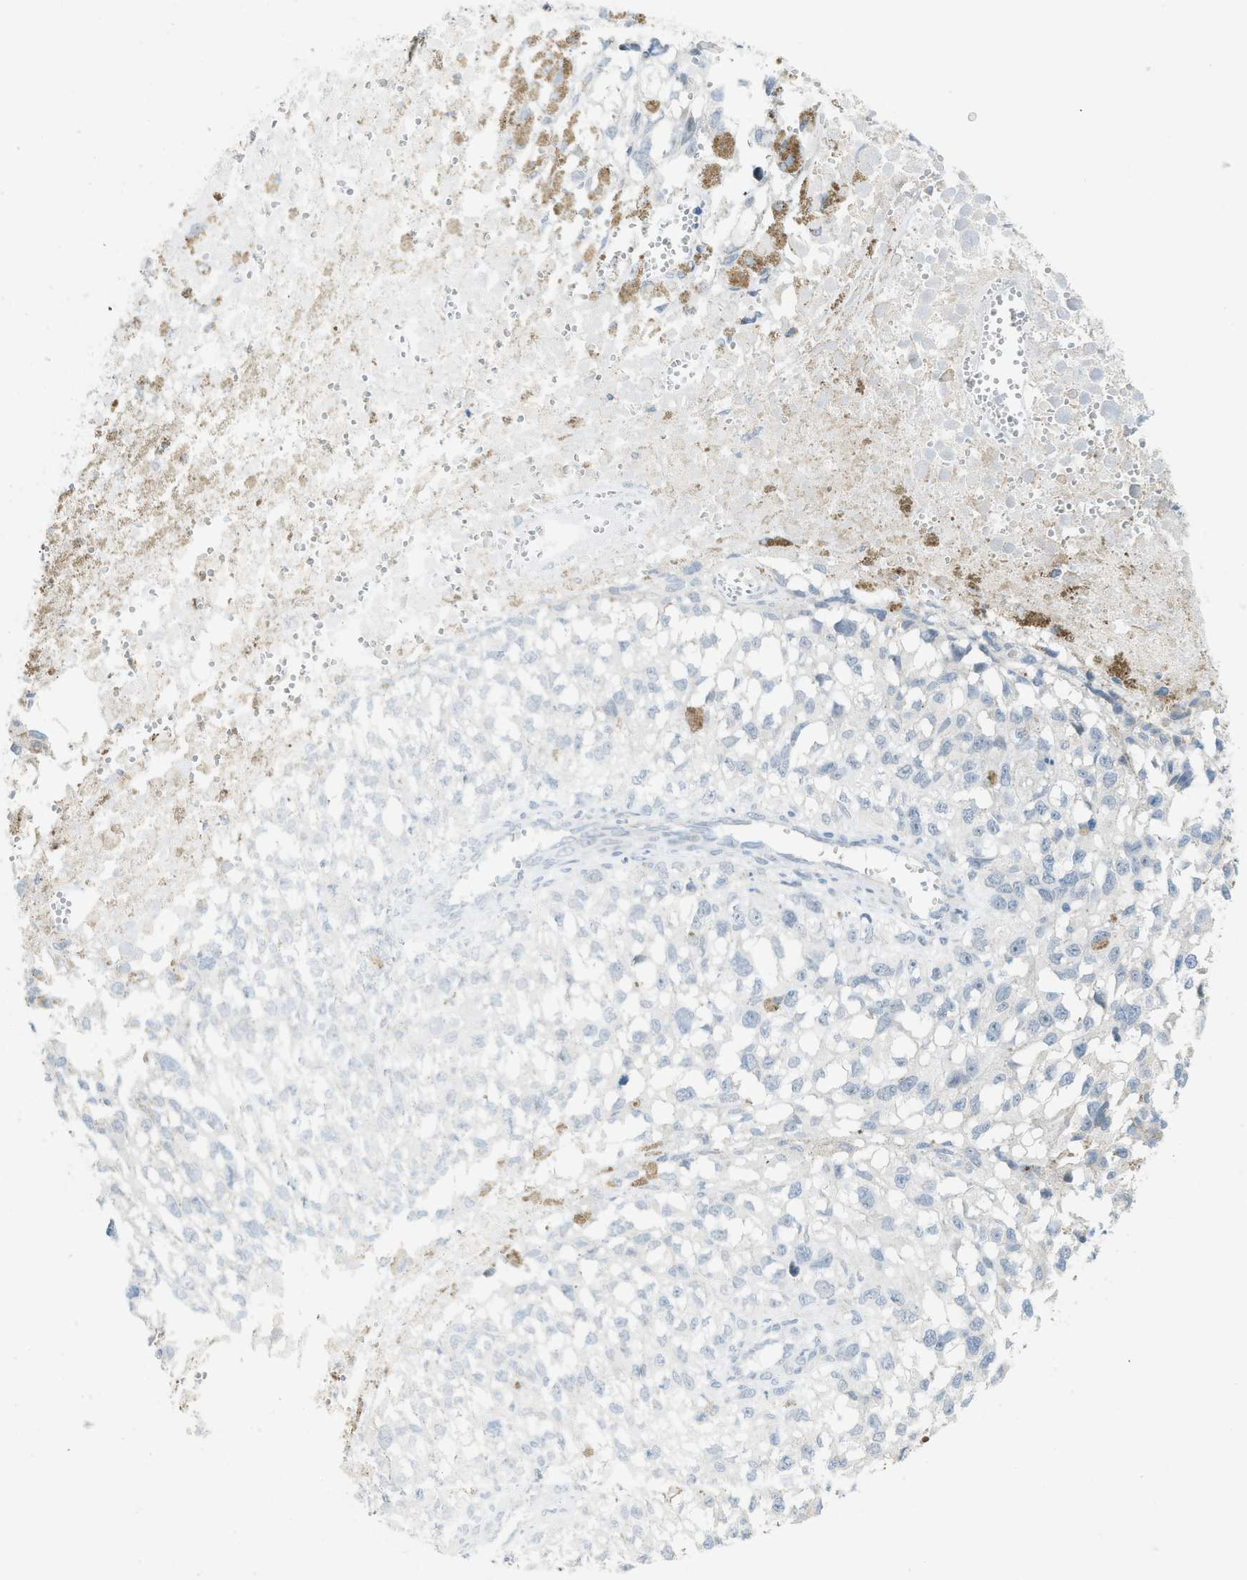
{"staining": {"intensity": "negative", "quantity": "none", "location": "none"}, "tissue": "melanoma", "cell_type": "Tumor cells", "image_type": "cancer", "snomed": [{"axis": "morphology", "description": "Malignant melanoma, Metastatic site"}, {"axis": "topography", "description": "Lymph node"}], "caption": "Immunohistochemistry photomicrograph of neoplastic tissue: human melanoma stained with DAB (3,3'-diaminobenzidine) demonstrates no significant protein staining in tumor cells.", "gene": "TXNDC2", "patient": {"sex": "male", "age": 59}}